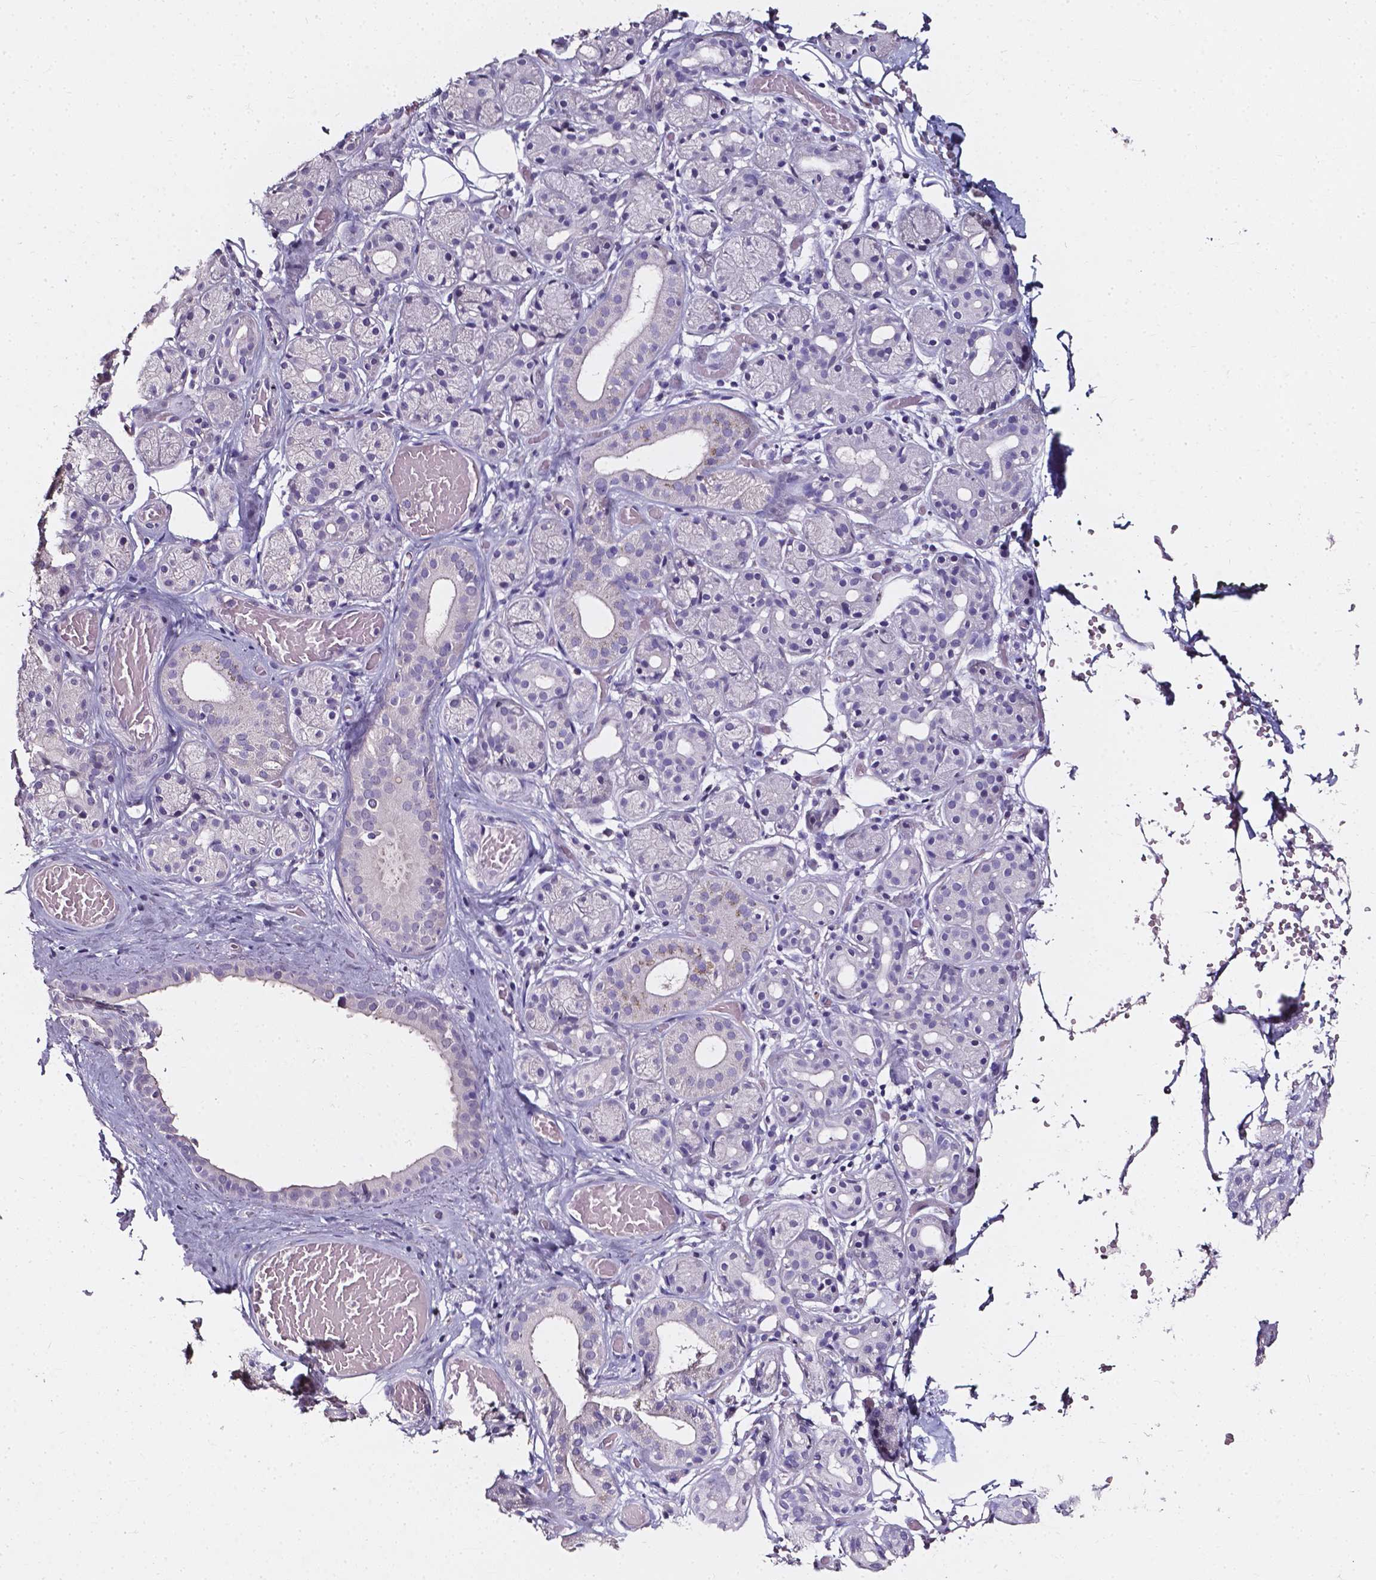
{"staining": {"intensity": "negative", "quantity": "none", "location": "none"}, "tissue": "salivary gland", "cell_type": "Glandular cells", "image_type": "normal", "snomed": [{"axis": "morphology", "description": "Normal tissue, NOS"}, {"axis": "topography", "description": "Salivary gland"}, {"axis": "topography", "description": "Peripheral nerve tissue"}], "caption": "Protein analysis of benign salivary gland displays no significant positivity in glandular cells.", "gene": "AKR1B10", "patient": {"sex": "male", "age": 71}}